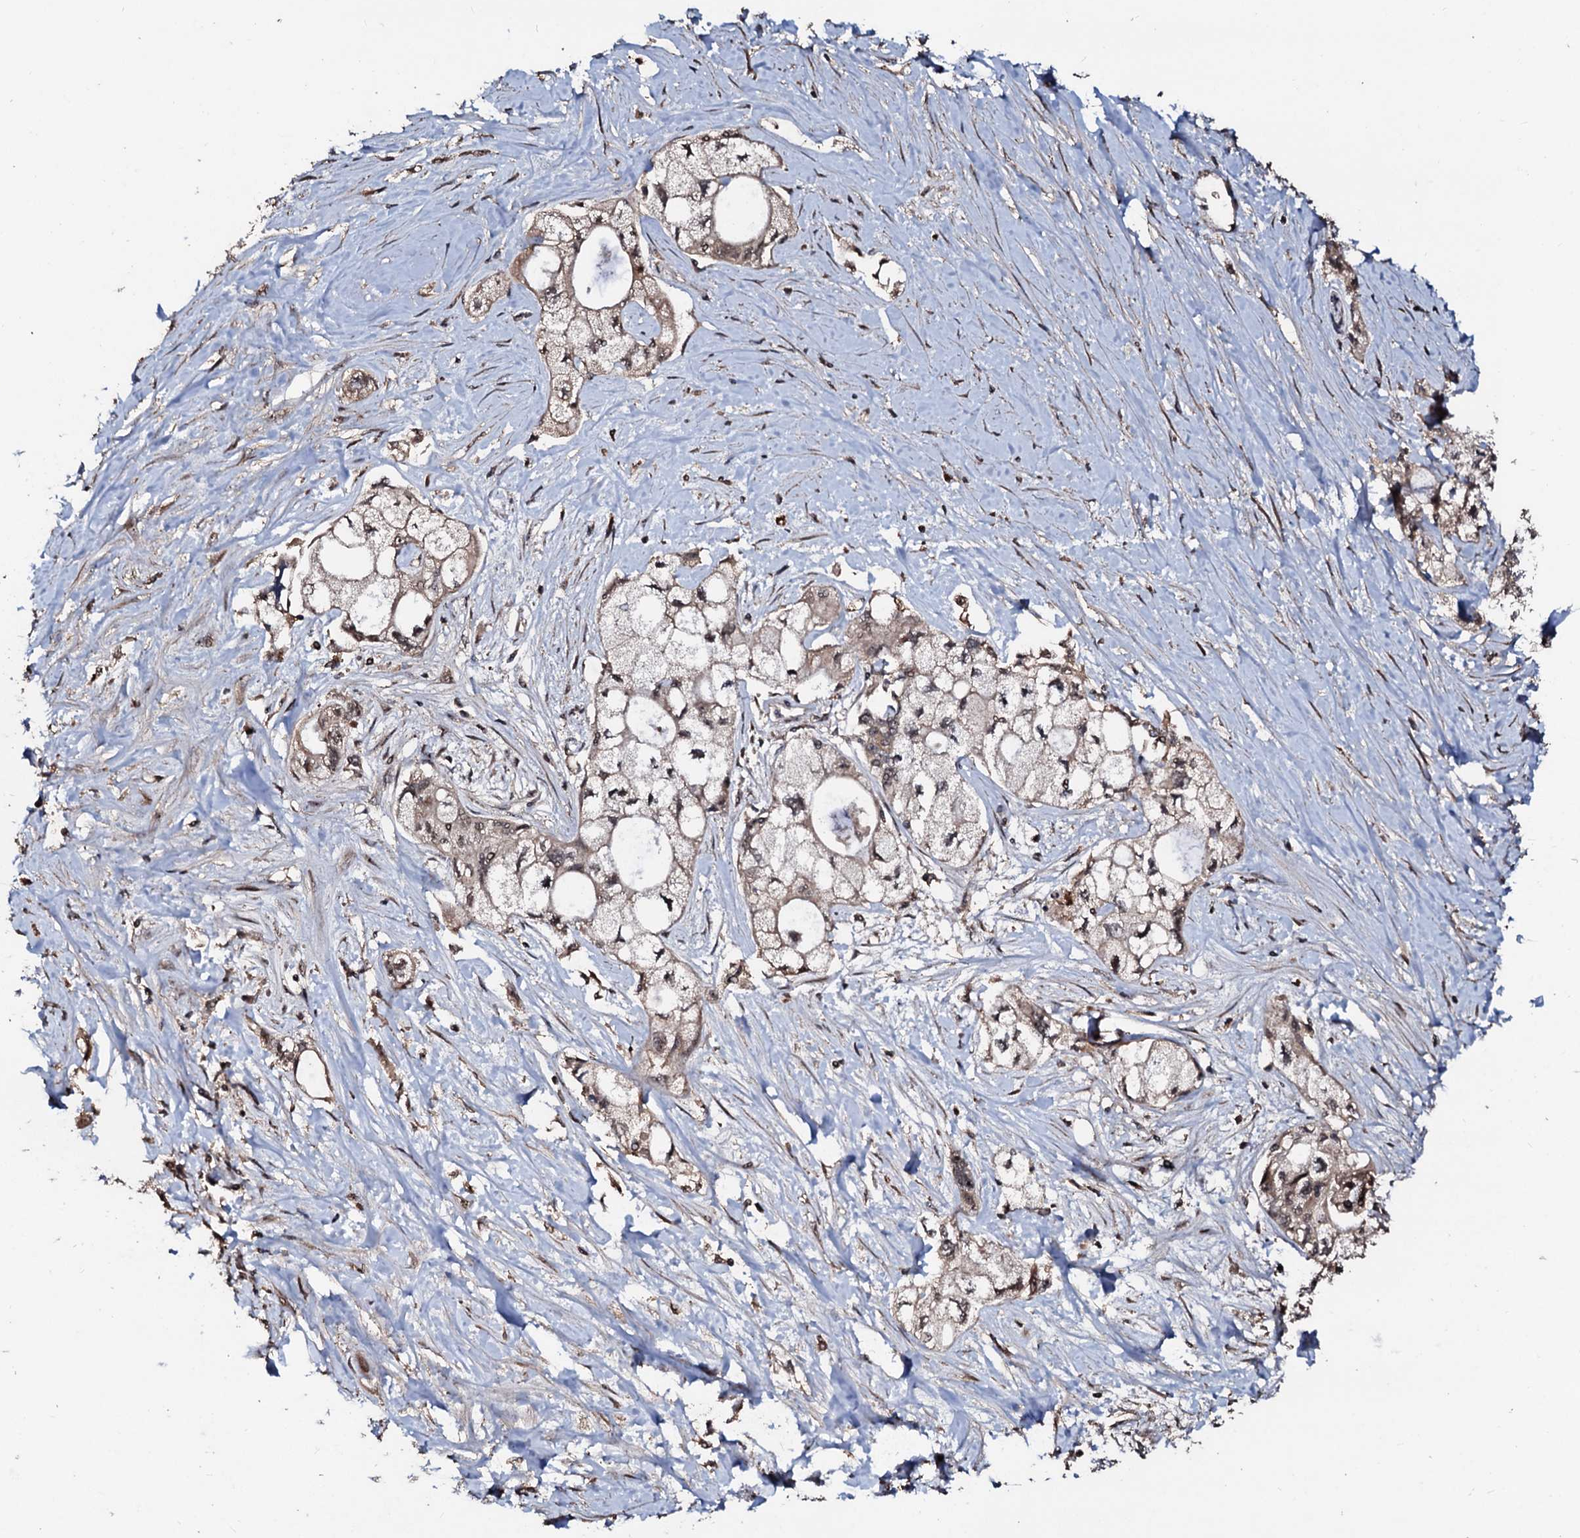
{"staining": {"intensity": "weak", "quantity": ">75%", "location": "cytoplasmic/membranous,nuclear"}, "tissue": "pancreatic cancer", "cell_type": "Tumor cells", "image_type": "cancer", "snomed": [{"axis": "morphology", "description": "Adenocarcinoma, NOS"}, {"axis": "topography", "description": "Pancreas"}], "caption": "IHC (DAB) staining of human pancreatic cancer (adenocarcinoma) shows weak cytoplasmic/membranous and nuclear protein positivity in about >75% of tumor cells.", "gene": "SUPT7L", "patient": {"sex": "male", "age": 70}}